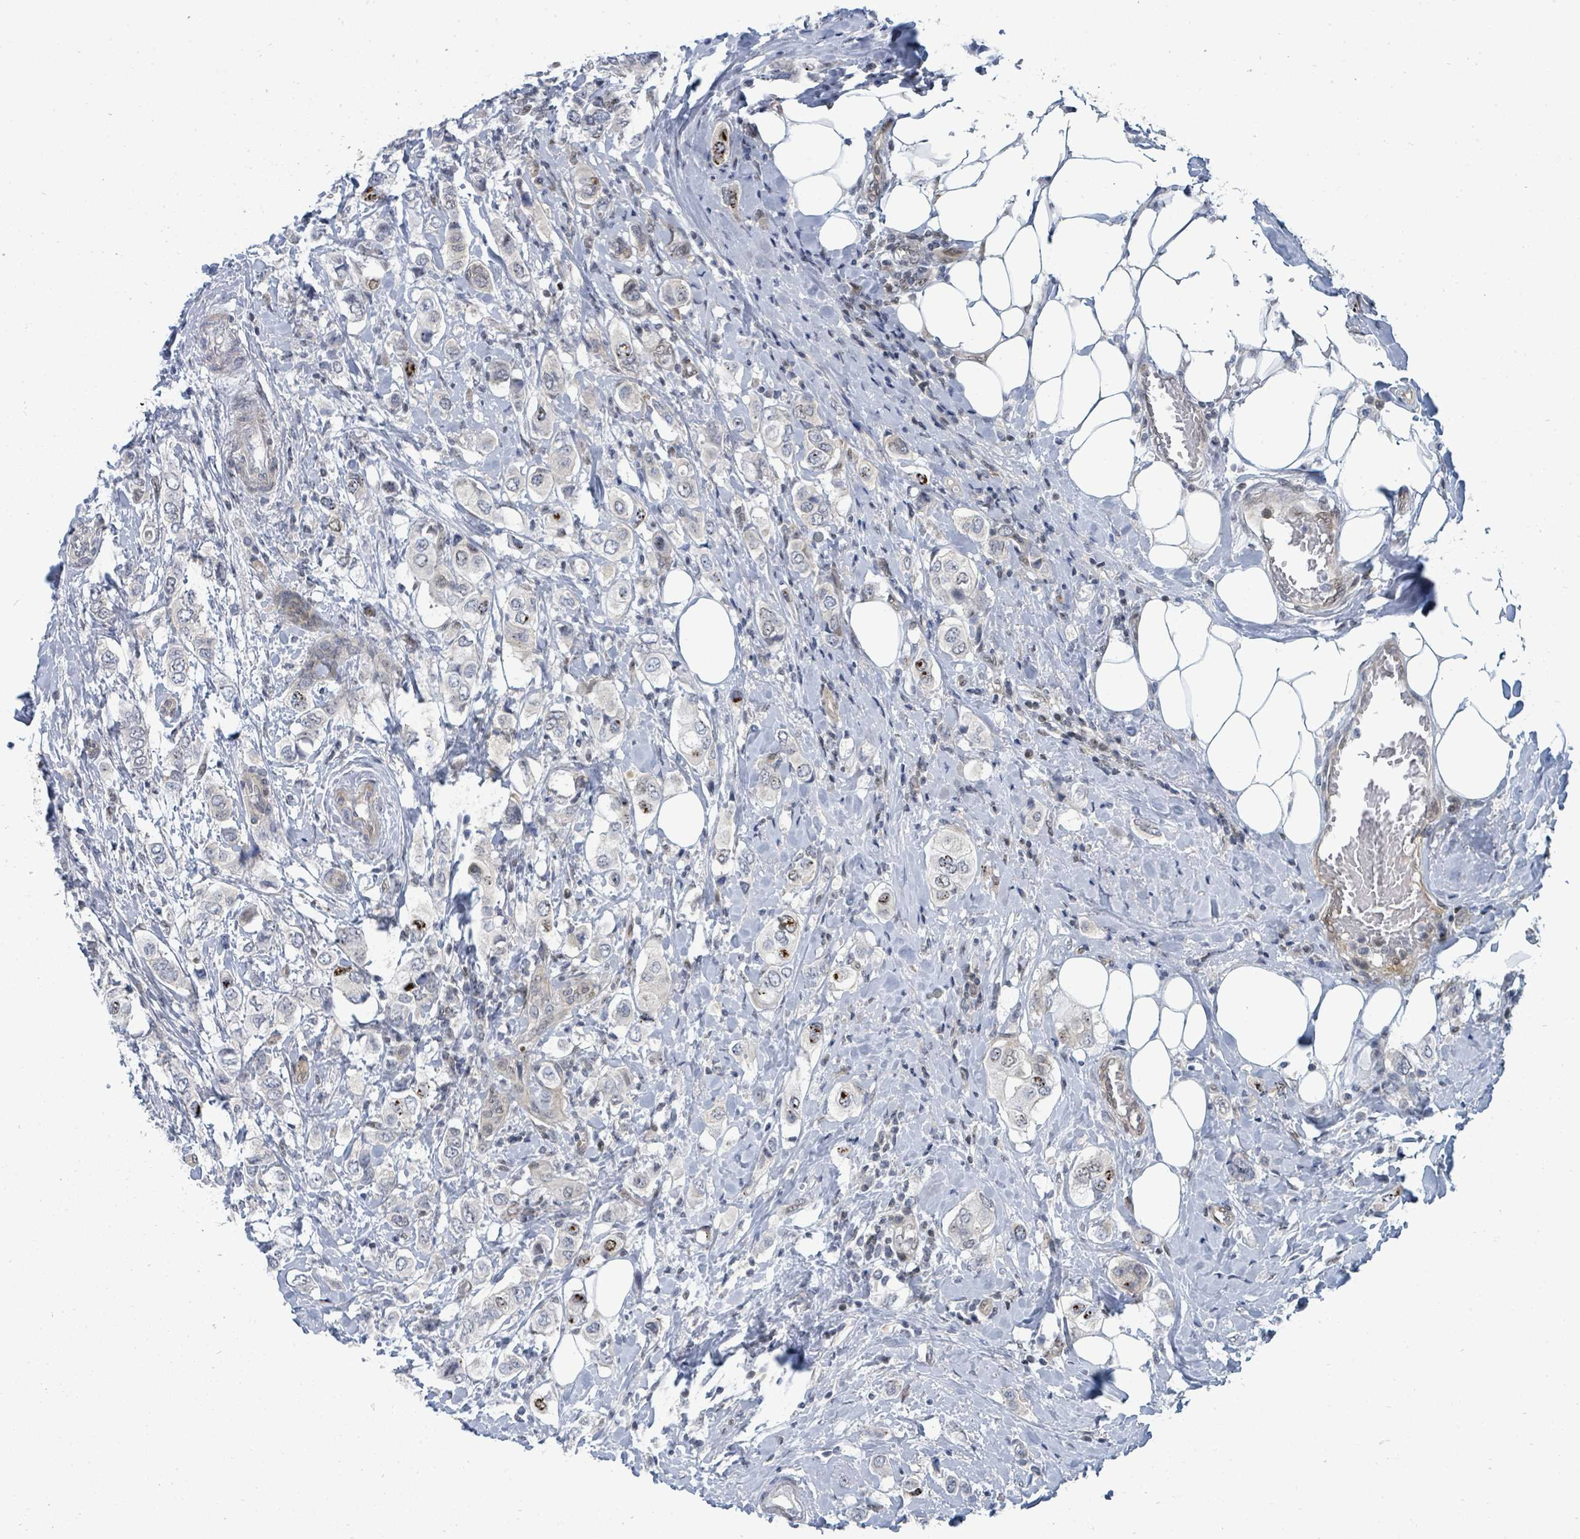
{"staining": {"intensity": "moderate", "quantity": "<25%", "location": "cytoplasmic/membranous"}, "tissue": "breast cancer", "cell_type": "Tumor cells", "image_type": "cancer", "snomed": [{"axis": "morphology", "description": "Lobular carcinoma"}, {"axis": "topography", "description": "Breast"}], "caption": "Brown immunohistochemical staining in breast cancer demonstrates moderate cytoplasmic/membranous expression in approximately <25% of tumor cells. The protein is stained brown, and the nuclei are stained in blue (DAB (3,3'-diaminobenzidine) IHC with brightfield microscopy, high magnification).", "gene": "SUMO4", "patient": {"sex": "female", "age": 51}}